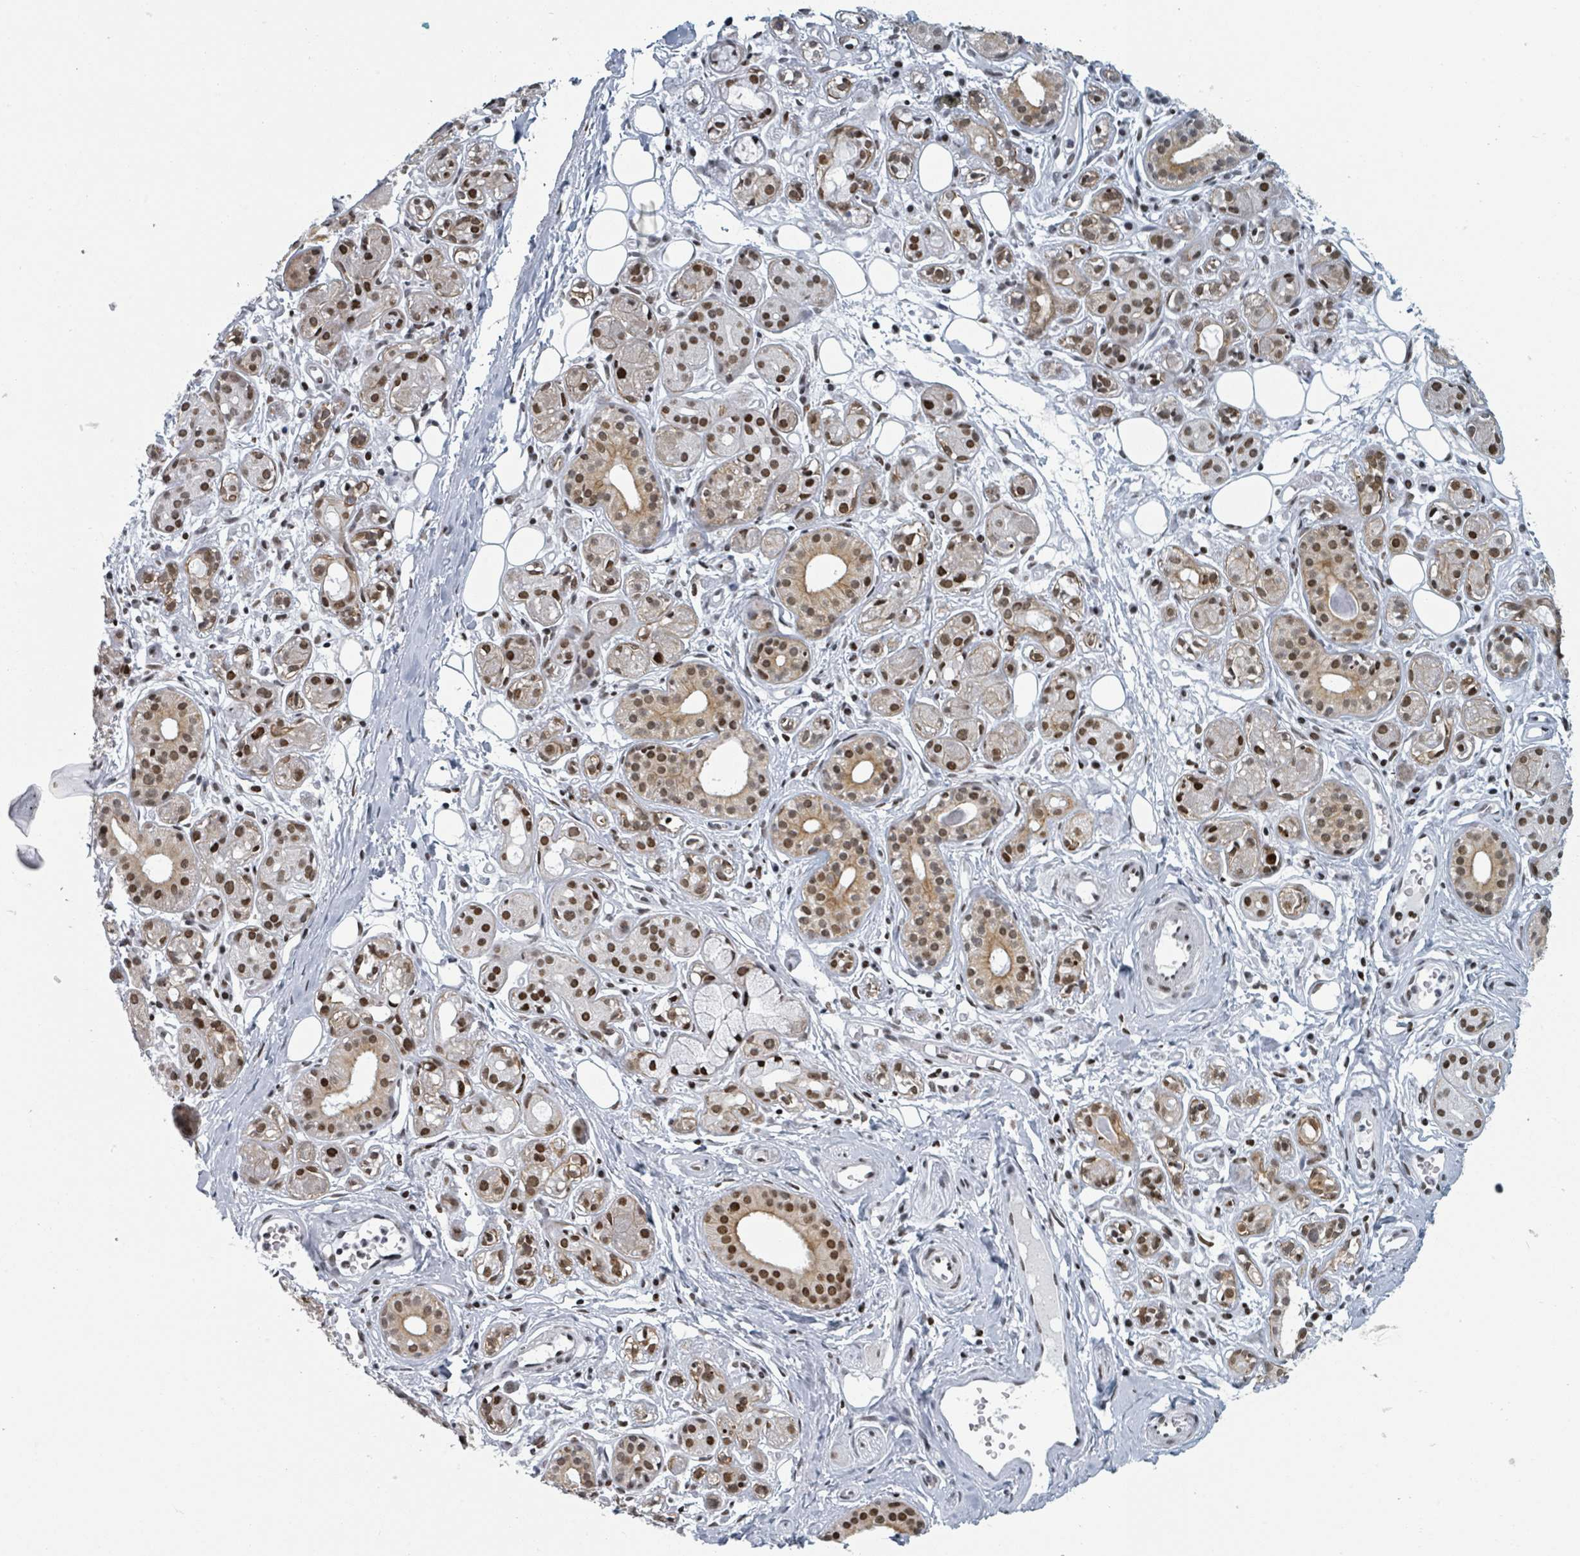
{"staining": {"intensity": "moderate", "quantity": ">75%", "location": "nuclear"}, "tissue": "salivary gland", "cell_type": "Glandular cells", "image_type": "normal", "snomed": [{"axis": "morphology", "description": "Normal tissue, NOS"}, {"axis": "topography", "description": "Salivary gland"}], "caption": "The photomicrograph shows immunohistochemical staining of unremarkable salivary gland. There is moderate nuclear staining is seen in approximately >75% of glandular cells.", "gene": "DHX16", "patient": {"sex": "male", "age": 54}}